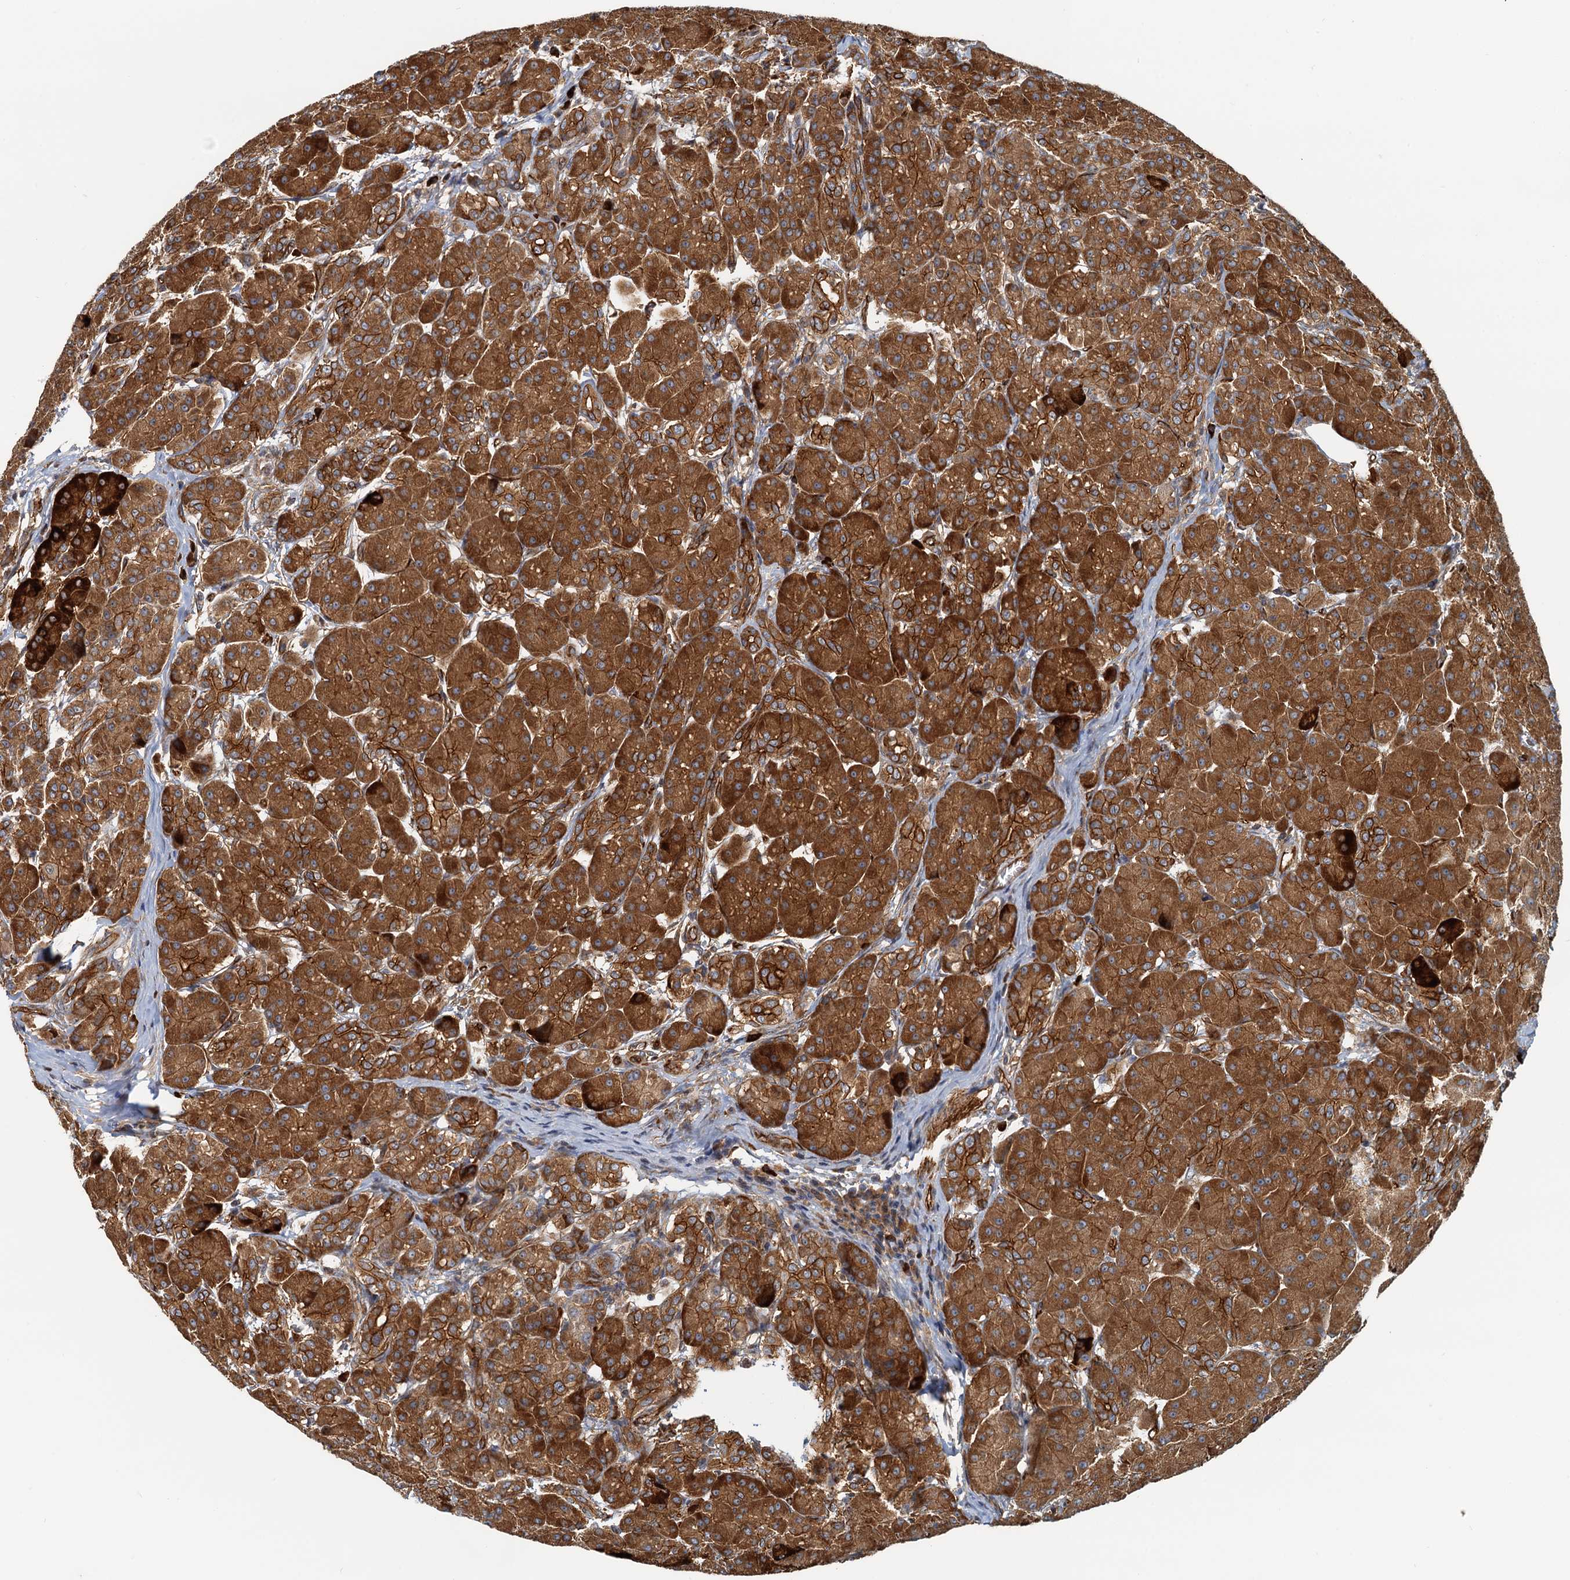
{"staining": {"intensity": "strong", "quantity": ">75%", "location": "cytoplasmic/membranous"}, "tissue": "pancreas", "cell_type": "Exocrine glandular cells", "image_type": "normal", "snomed": [{"axis": "morphology", "description": "Normal tissue, NOS"}, {"axis": "topography", "description": "Pancreas"}], "caption": "The histopathology image reveals immunohistochemical staining of unremarkable pancreas. There is strong cytoplasmic/membranous positivity is identified in approximately >75% of exocrine glandular cells.", "gene": "NIPAL3", "patient": {"sex": "male", "age": 63}}